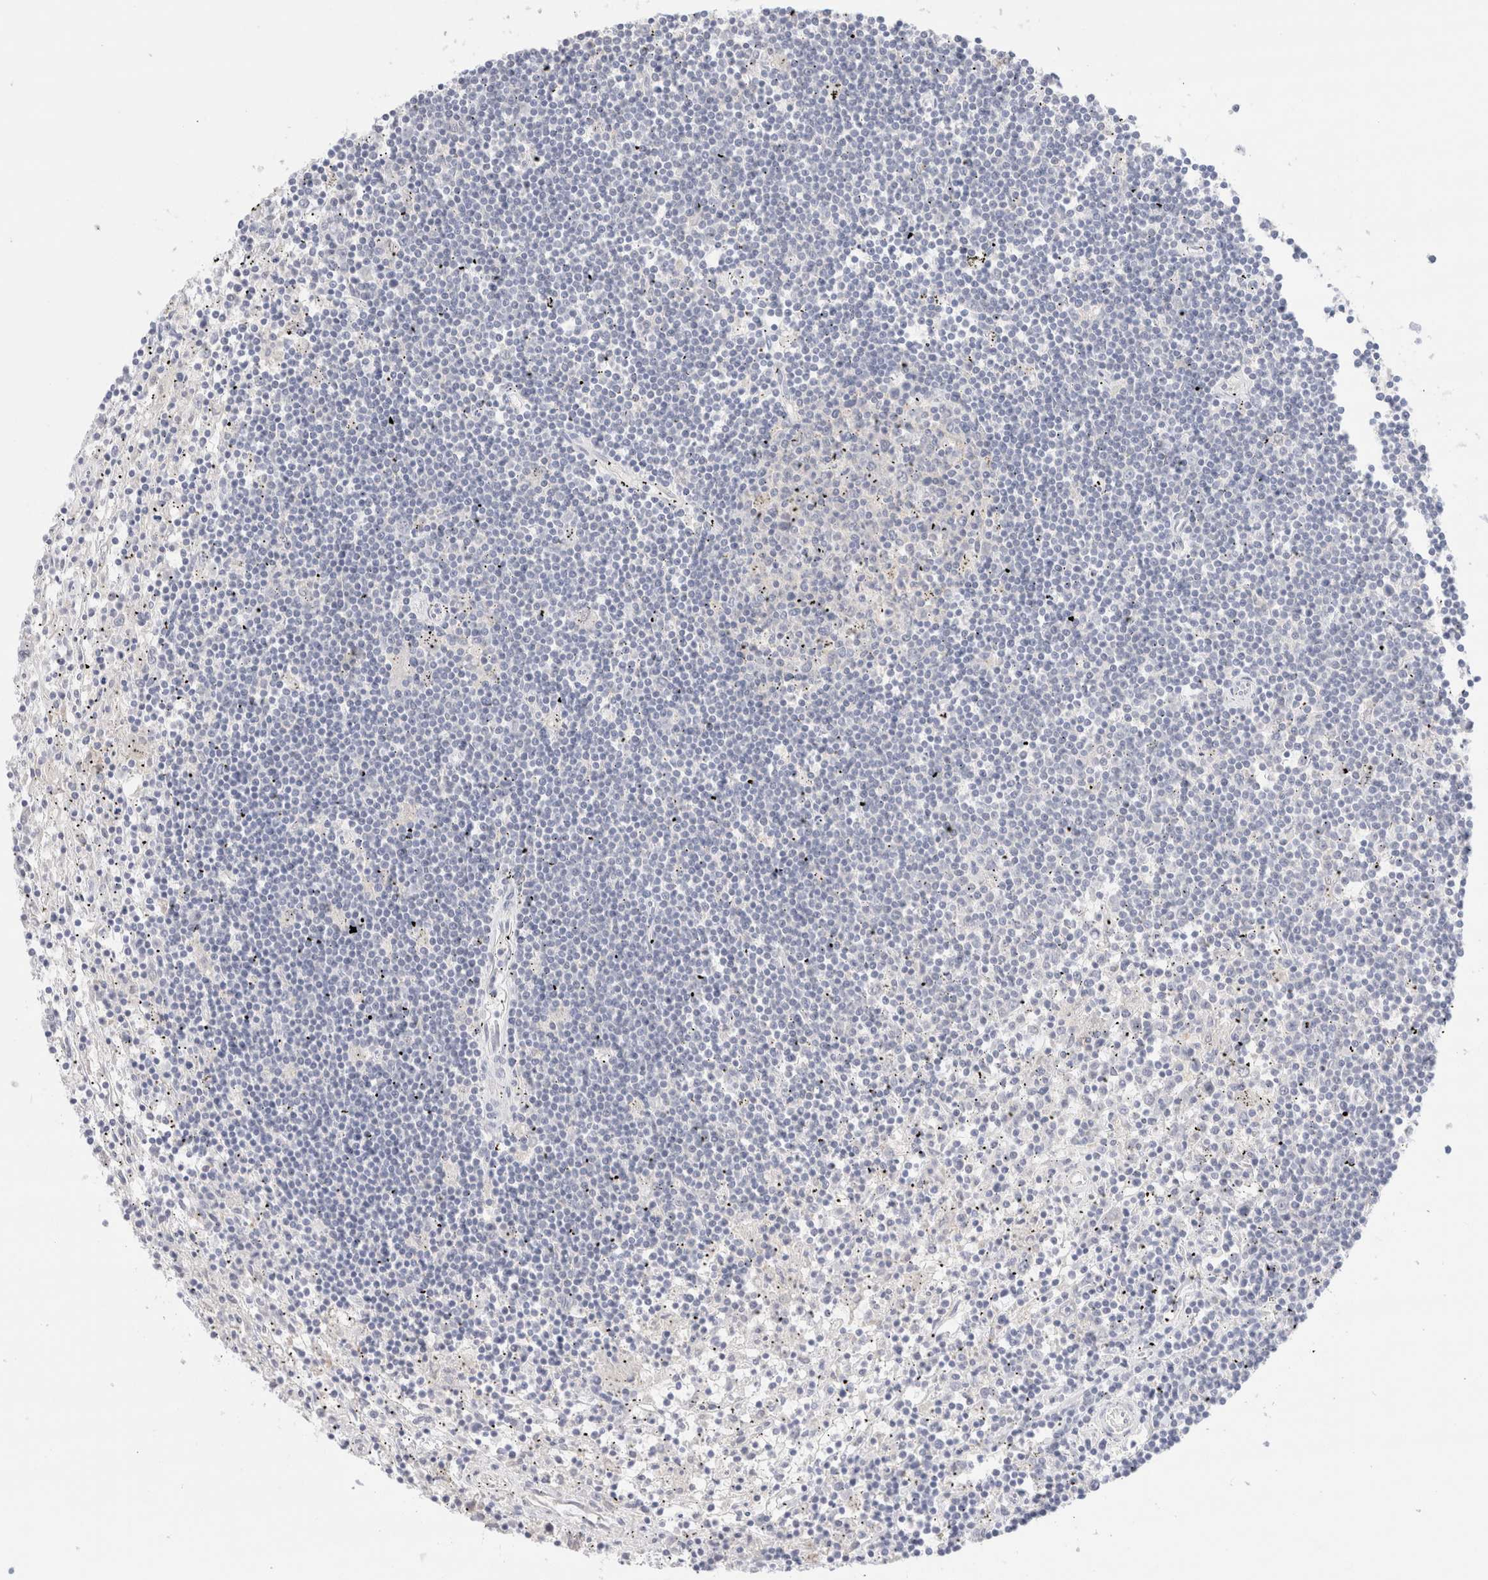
{"staining": {"intensity": "negative", "quantity": "none", "location": "none"}, "tissue": "lymphoma", "cell_type": "Tumor cells", "image_type": "cancer", "snomed": [{"axis": "morphology", "description": "Malignant lymphoma, non-Hodgkin's type, Low grade"}, {"axis": "topography", "description": "Spleen"}], "caption": "Immunohistochemistry of lymphoma reveals no positivity in tumor cells.", "gene": "SPATA20", "patient": {"sex": "male", "age": 76}}